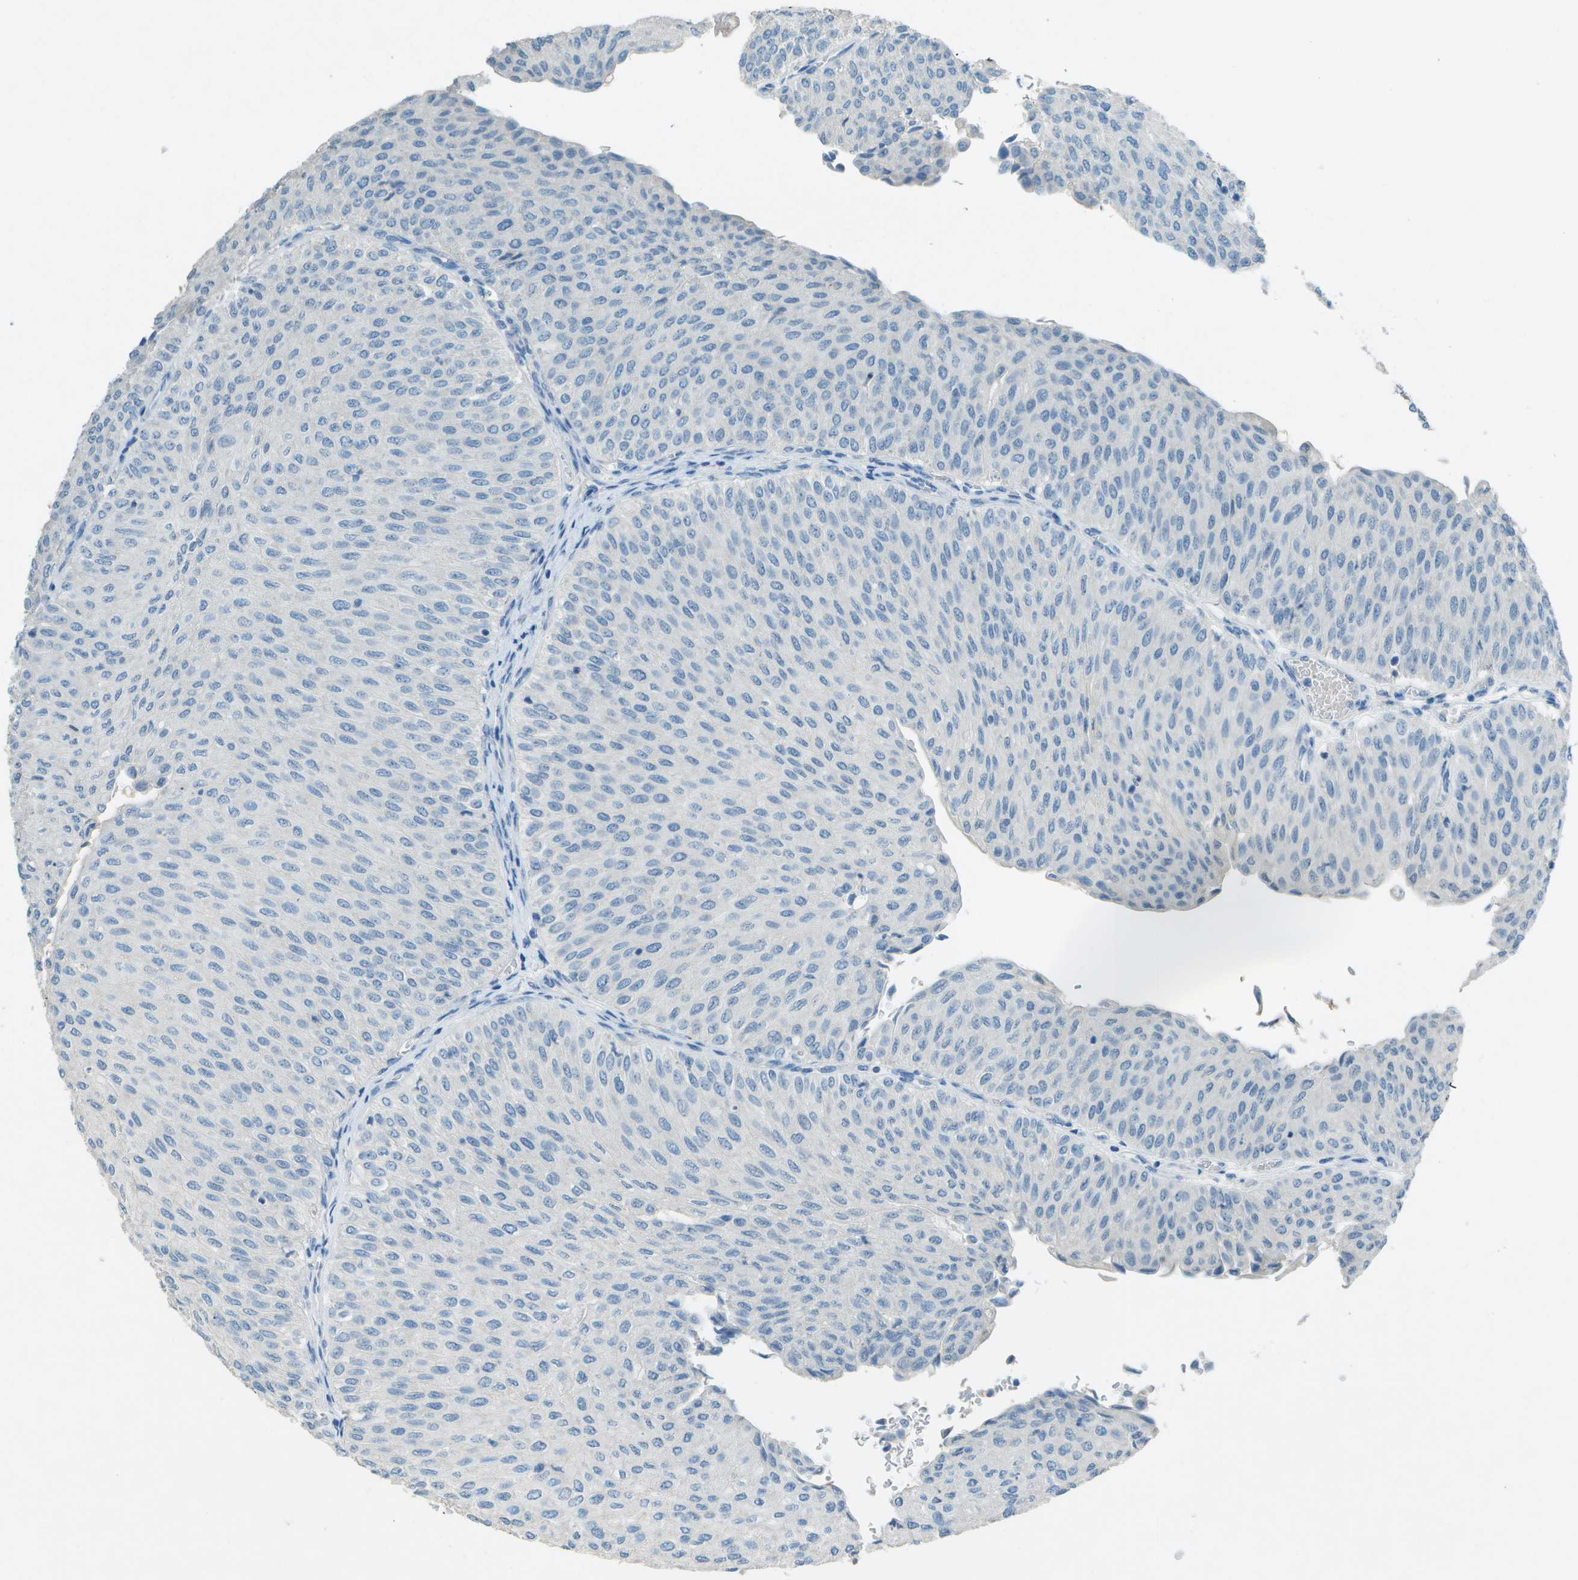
{"staining": {"intensity": "negative", "quantity": "none", "location": "none"}, "tissue": "urothelial cancer", "cell_type": "Tumor cells", "image_type": "cancer", "snomed": [{"axis": "morphology", "description": "Urothelial carcinoma, Low grade"}, {"axis": "topography", "description": "Urinary bladder"}], "caption": "DAB immunohistochemical staining of human urothelial cancer displays no significant staining in tumor cells.", "gene": "LGI2", "patient": {"sex": "male", "age": 78}}